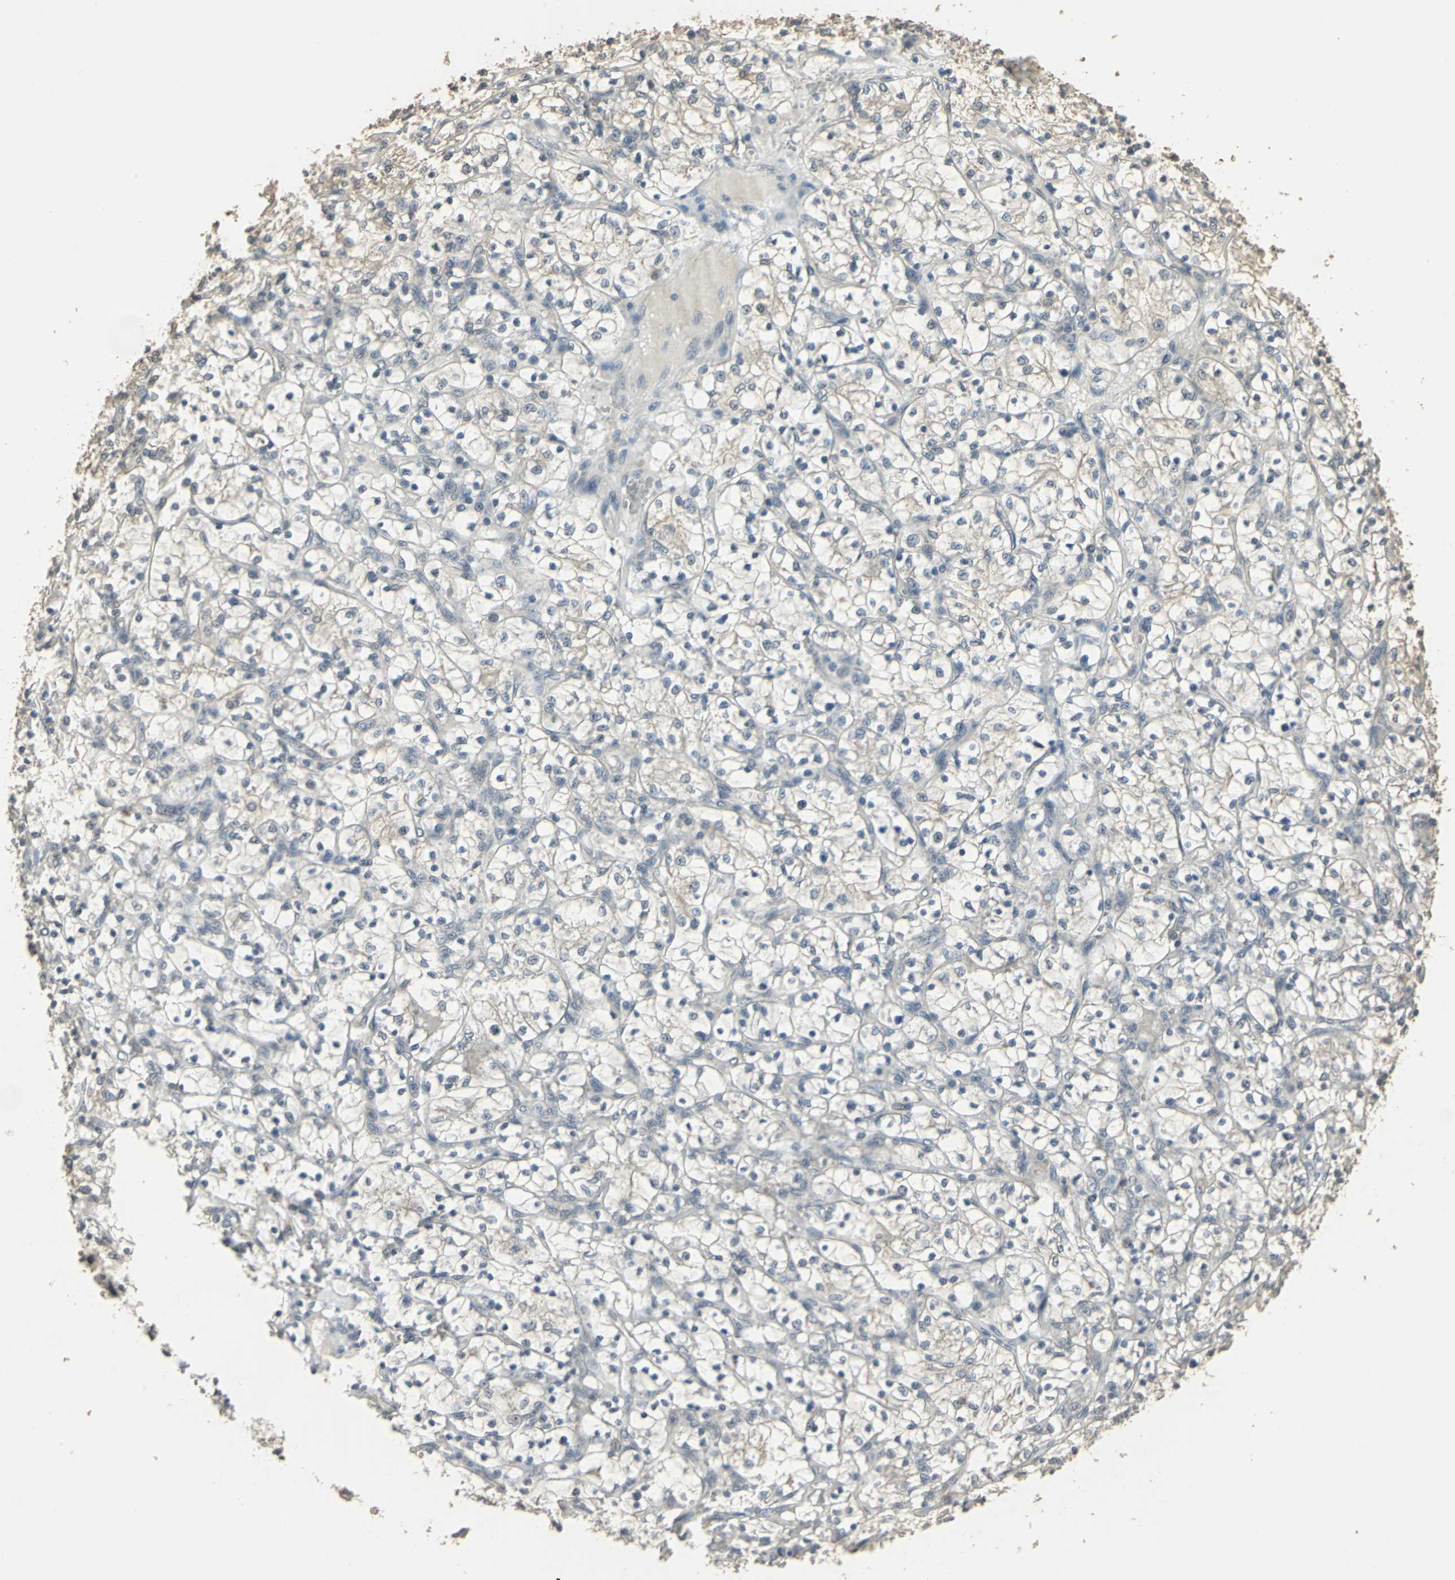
{"staining": {"intensity": "weak", "quantity": "<25%", "location": "cytoplasmic/membranous"}, "tissue": "renal cancer", "cell_type": "Tumor cells", "image_type": "cancer", "snomed": [{"axis": "morphology", "description": "Adenocarcinoma, NOS"}, {"axis": "topography", "description": "Kidney"}], "caption": "Human renal adenocarcinoma stained for a protein using immunohistochemistry (IHC) displays no staining in tumor cells.", "gene": "UCHL5", "patient": {"sex": "female", "age": 69}}